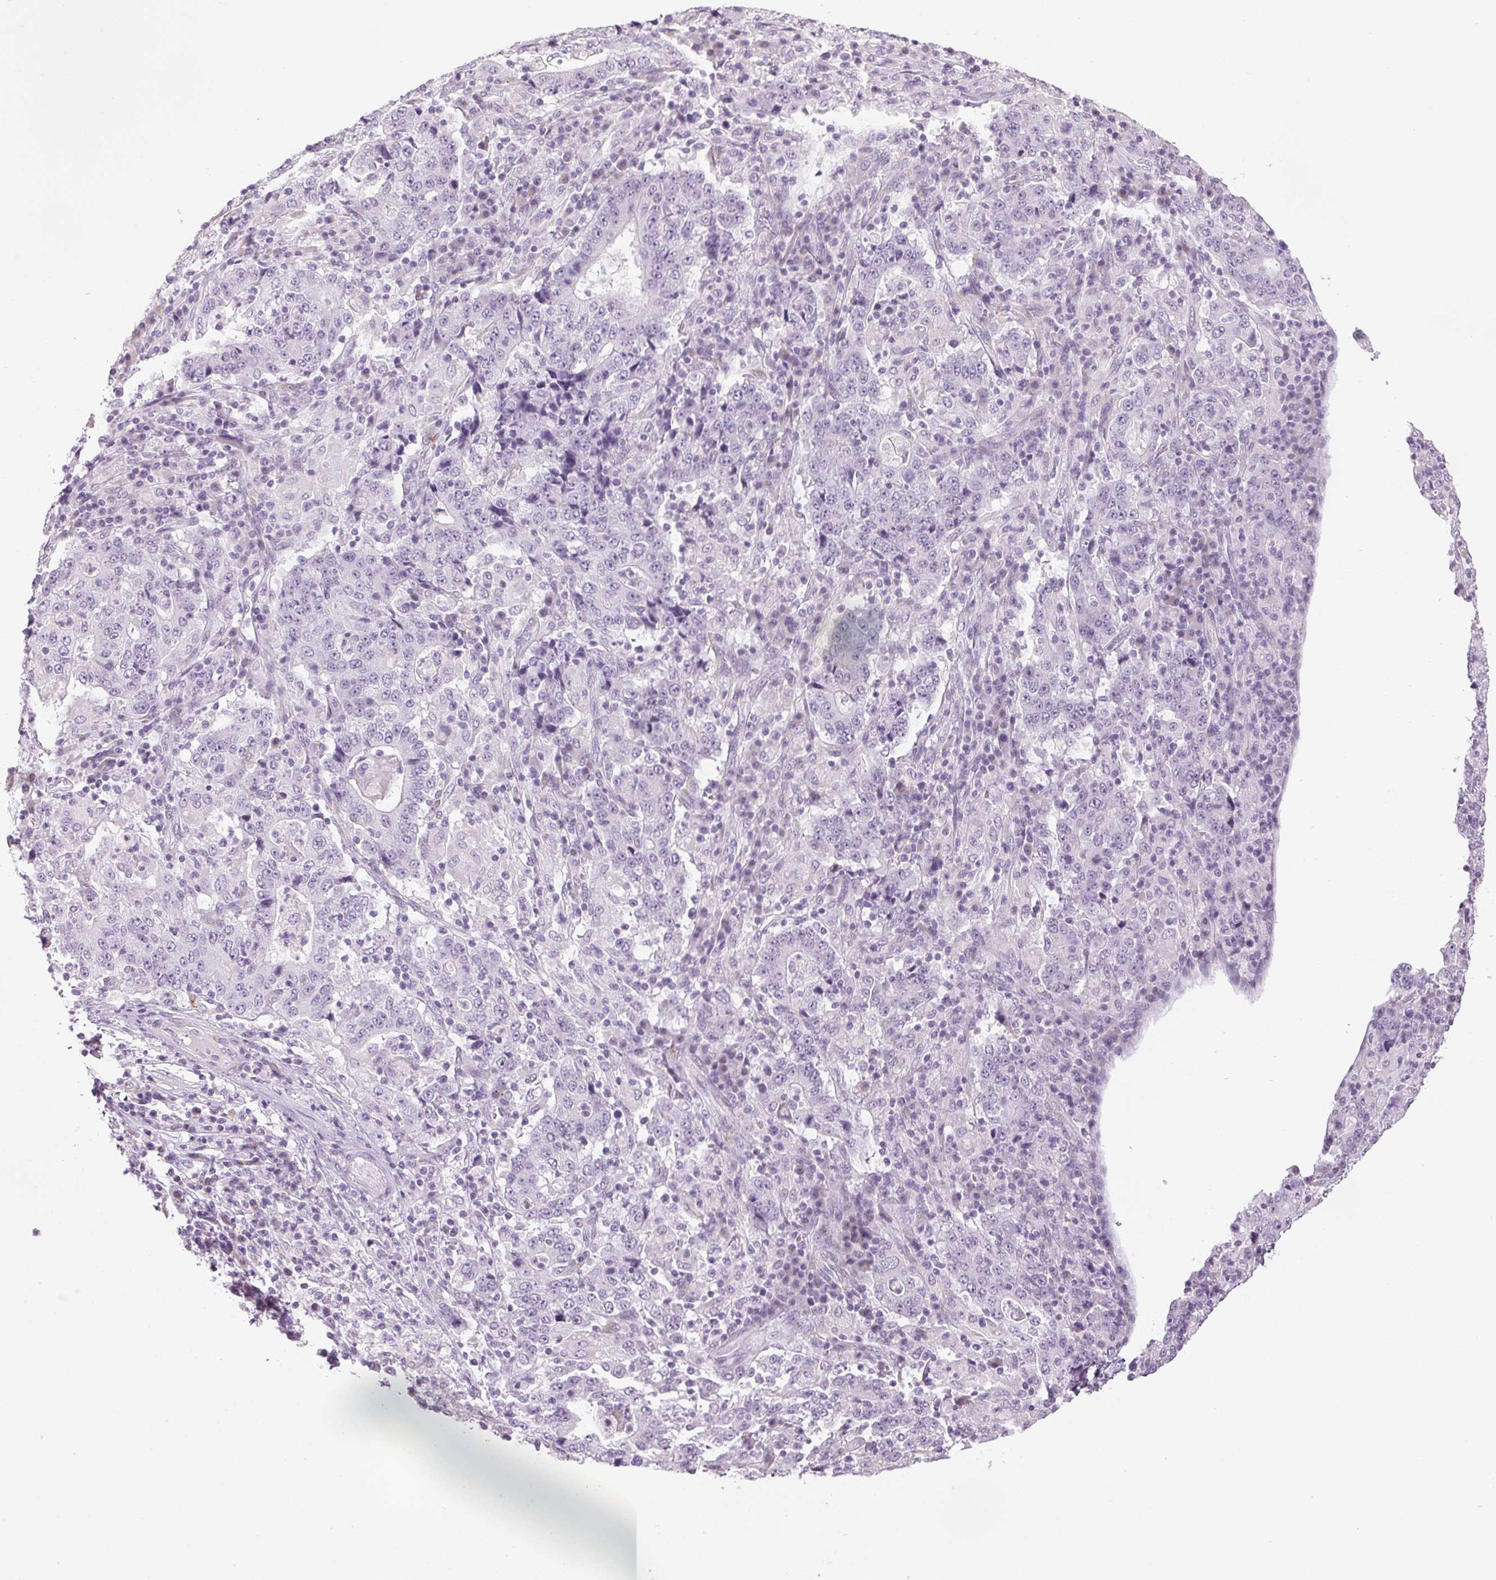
{"staining": {"intensity": "negative", "quantity": "none", "location": "none"}, "tissue": "stomach cancer", "cell_type": "Tumor cells", "image_type": "cancer", "snomed": [{"axis": "morphology", "description": "Normal tissue, NOS"}, {"axis": "morphology", "description": "Adenocarcinoma, NOS"}, {"axis": "topography", "description": "Stomach, upper"}, {"axis": "topography", "description": "Stomach"}], "caption": "Immunohistochemical staining of stomach cancer displays no significant staining in tumor cells.", "gene": "DNAJC6", "patient": {"sex": "male", "age": 59}}